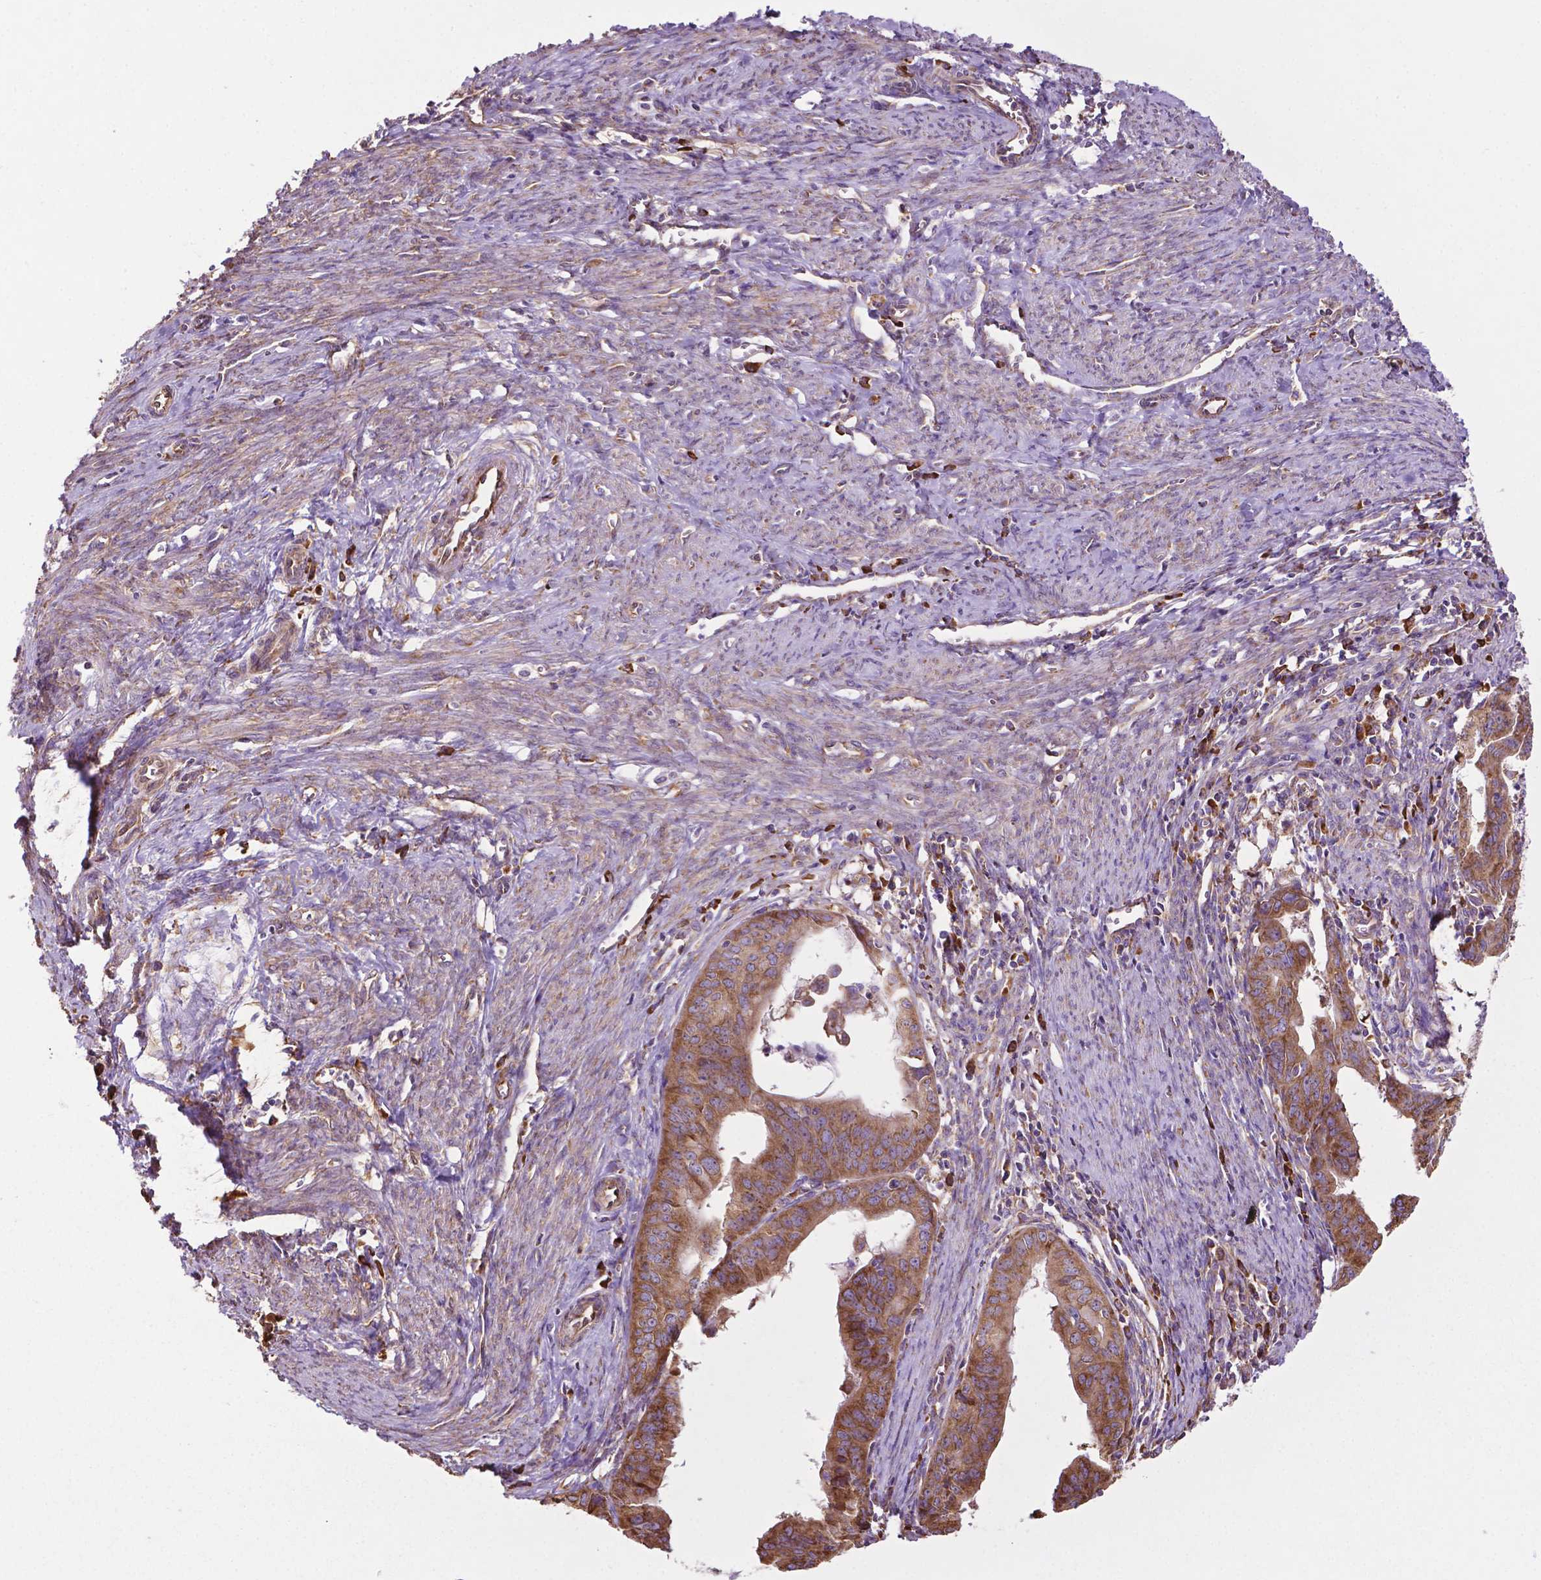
{"staining": {"intensity": "moderate", "quantity": ">75%", "location": "cytoplasmic/membranous"}, "tissue": "endometrial cancer", "cell_type": "Tumor cells", "image_type": "cancer", "snomed": [{"axis": "morphology", "description": "Adenocarcinoma, NOS"}, {"axis": "topography", "description": "Endometrium"}], "caption": "An immunohistochemistry image of neoplastic tissue is shown. Protein staining in brown highlights moderate cytoplasmic/membranous positivity in adenocarcinoma (endometrial) within tumor cells. The protein is shown in brown color, while the nuclei are stained blue.", "gene": "RPL29", "patient": {"sex": "female", "age": 65}}